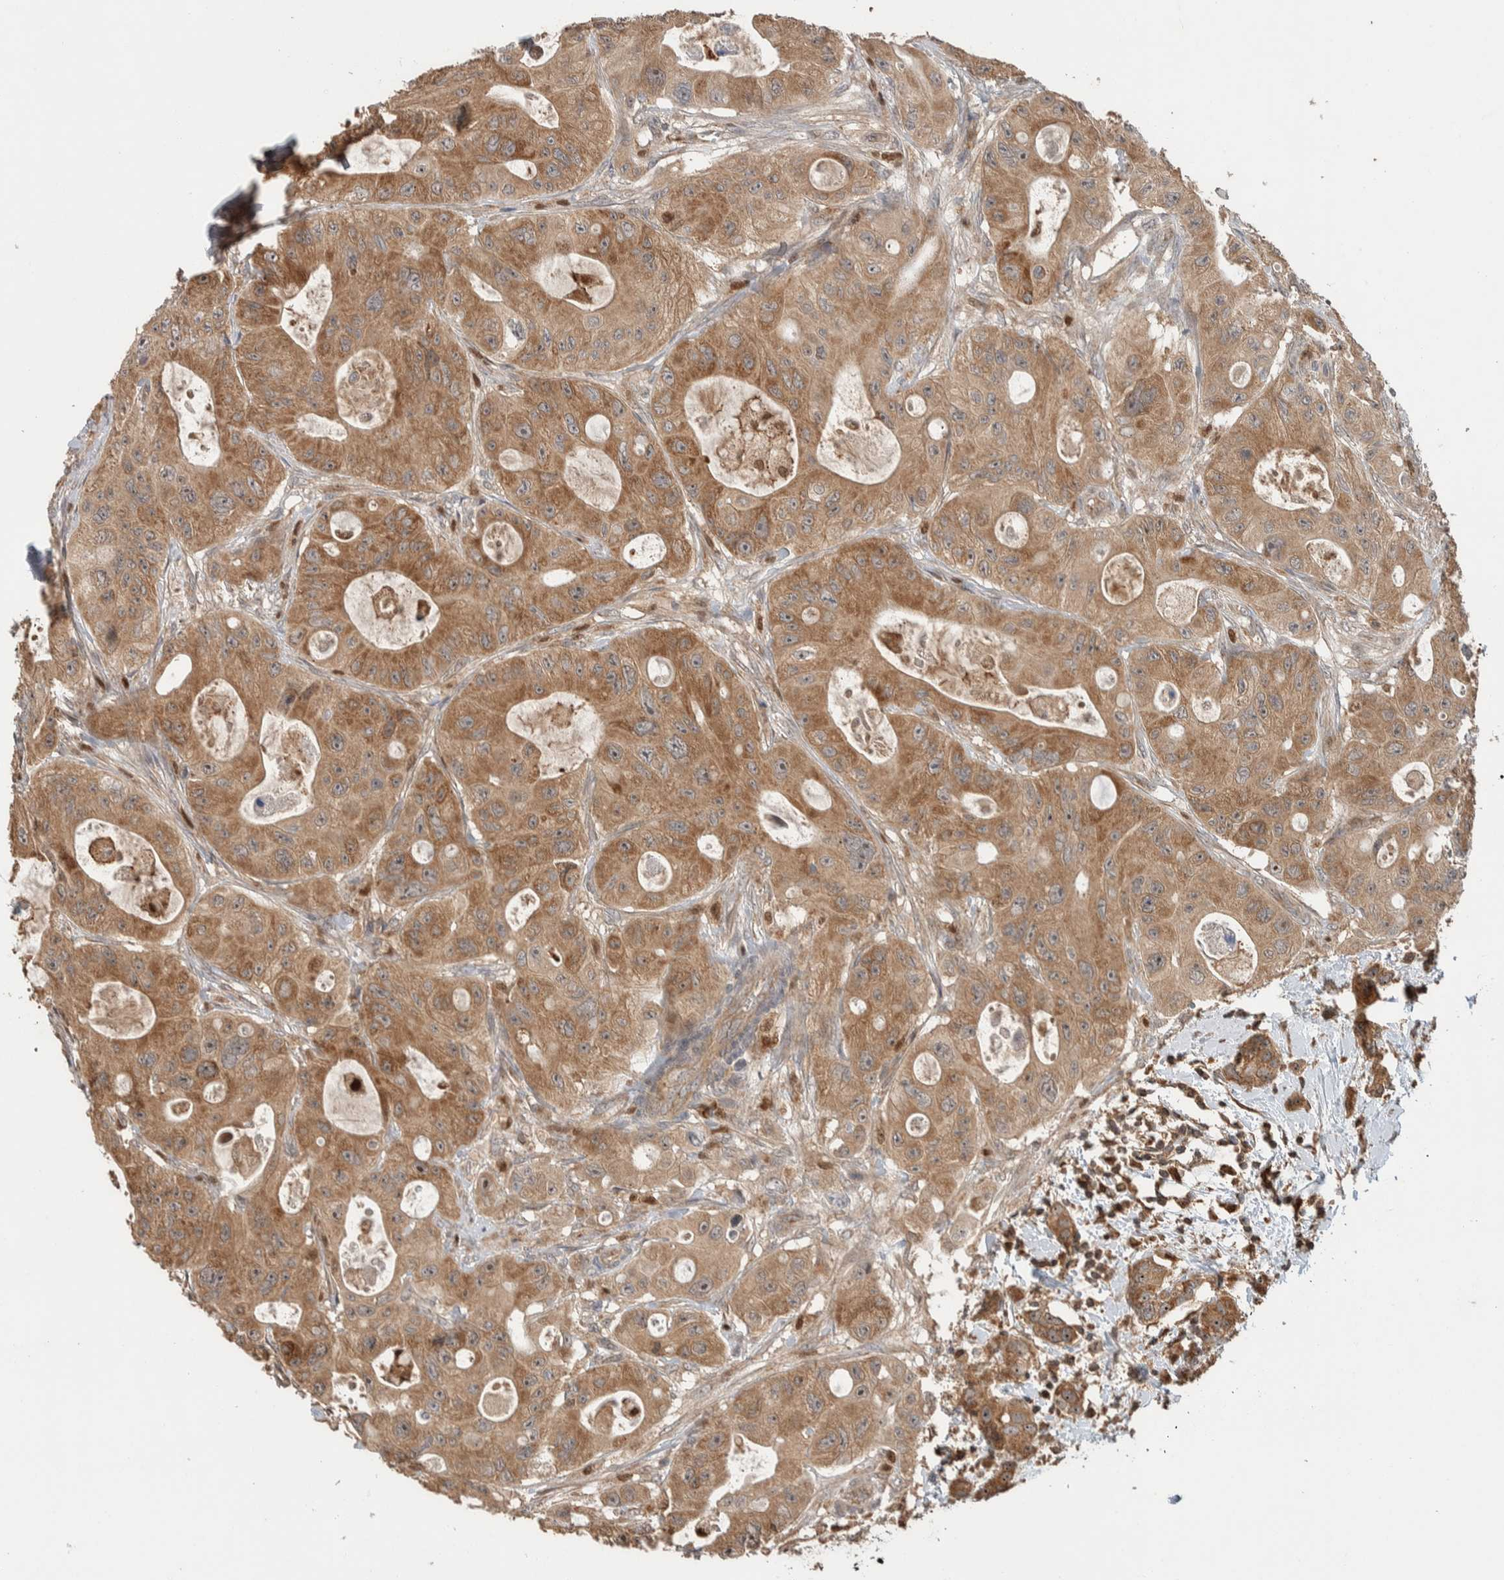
{"staining": {"intensity": "moderate", "quantity": ">75%", "location": "cytoplasmic/membranous"}, "tissue": "colorectal cancer", "cell_type": "Tumor cells", "image_type": "cancer", "snomed": [{"axis": "morphology", "description": "Adenocarcinoma, NOS"}, {"axis": "topography", "description": "Colon"}], "caption": "Immunohistochemical staining of colorectal cancer (adenocarcinoma) shows medium levels of moderate cytoplasmic/membranous protein expression in approximately >75% of tumor cells. (Brightfield microscopy of DAB IHC at high magnification).", "gene": "VPS53", "patient": {"sex": "female", "age": 46}}